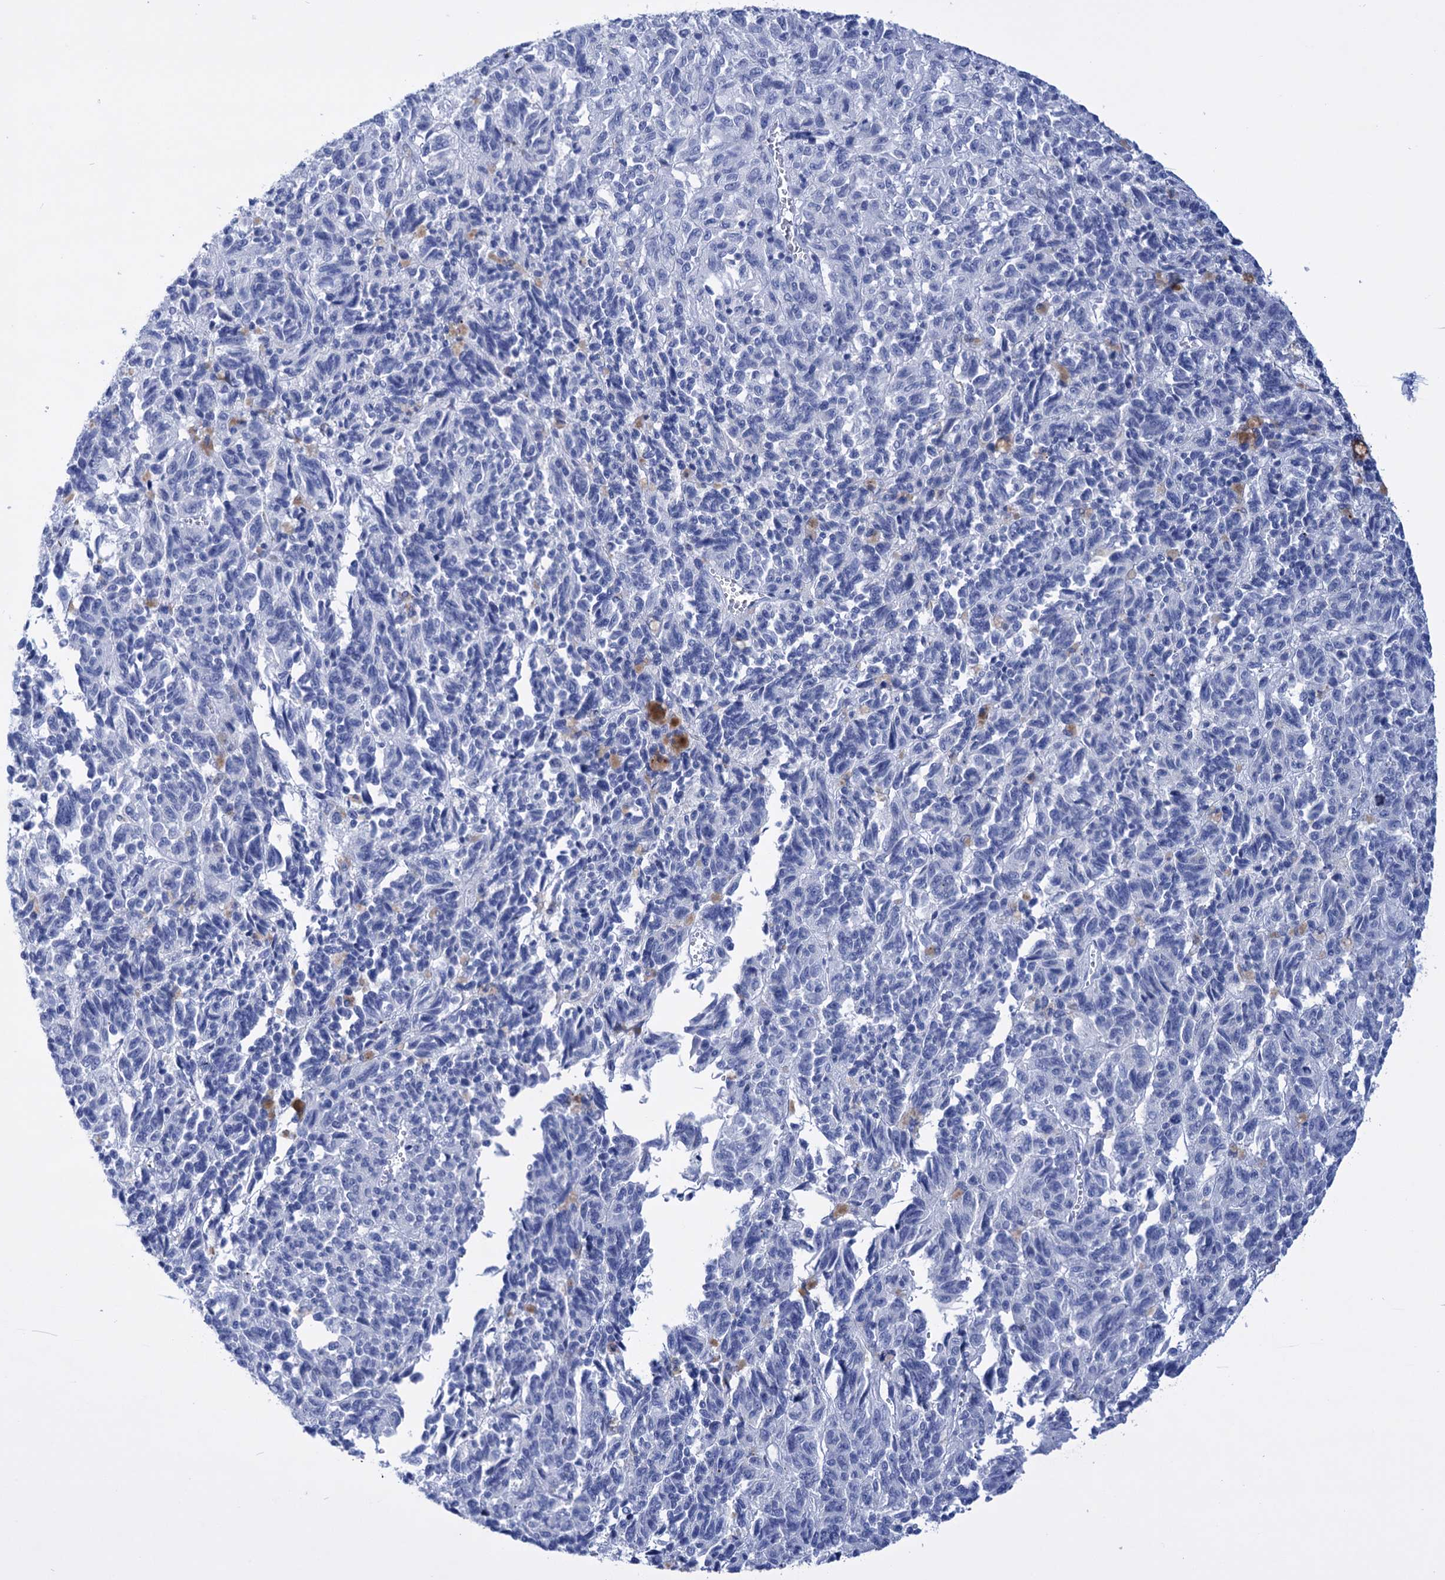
{"staining": {"intensity": "negative", "quantity": "none", "location": "none"}, "tissue": "melanoma", "cell_type": "Tumor cells", "image_type": "cancer", "snomed": [{"axis": "morphology", "description": "Malignant melanoma, Metastatic site"}, {"axis": "topography", "description": "Lung"}], "caption": "High magnification brightfield microscopy of melanoma stained with DAB (brown) and counterstained with hematoxylin (blue): tumor cells show no significant positivity.", "gene": "FBXW12", "patient": {"sex": "male", "age": 64}}